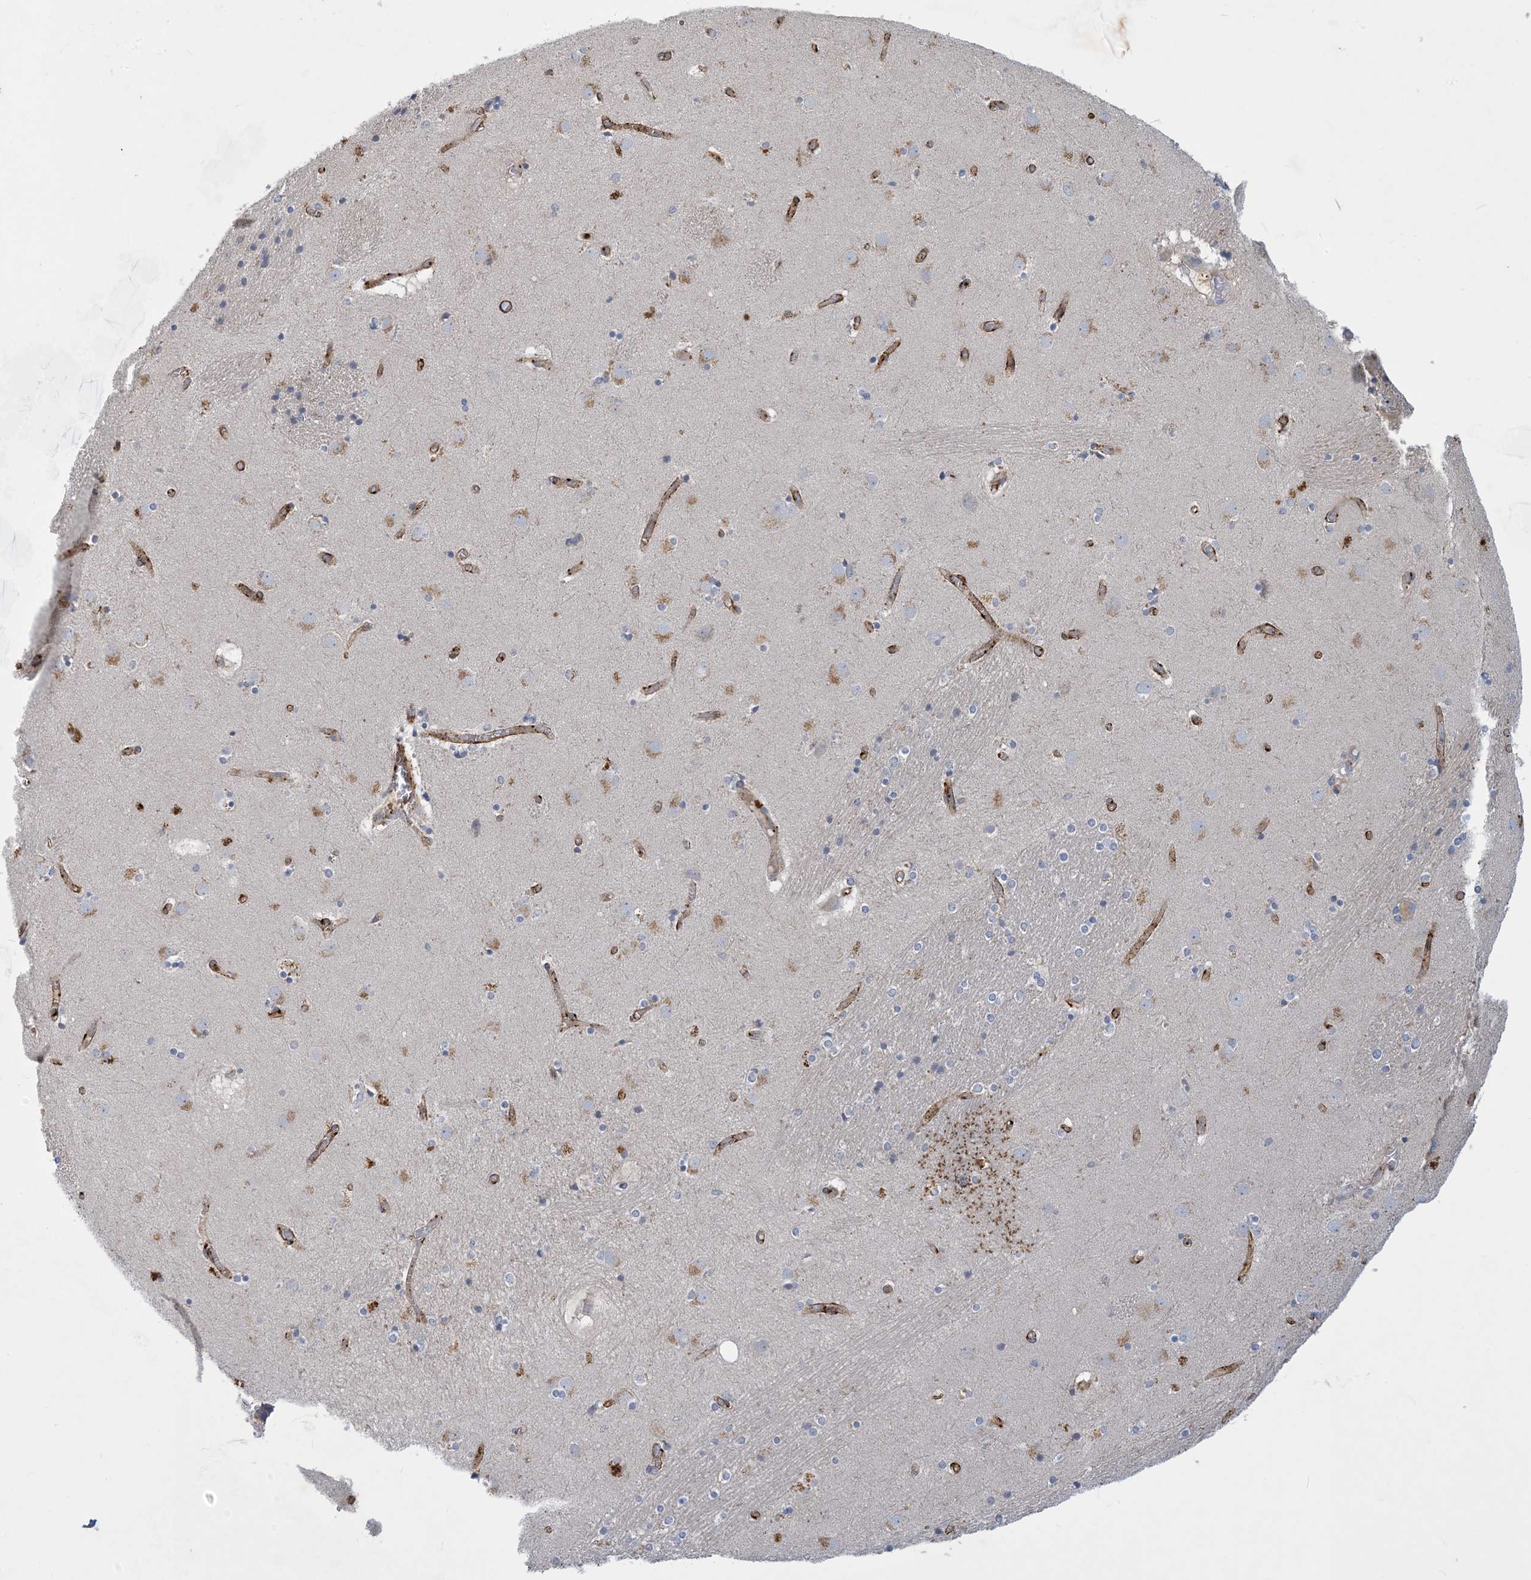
{"staining": {"intensity": "negative", "quantity": "none", "location": "none"}, "tissue": "caudate", "cell_type": "Glial cells", "image_type": "normal", "snomed": [{"axis": "morphology", "description": "Normal tissue, NOS"}, {"axis": "topography", "description": "Lateral ventricle wall"}], "caption": "High power microscopy photomicrograph of an immunohistochemistry image of normal caudate, revealing no significant staining in glial cells.", "gene": "CCDC14", "patient": {"sex": "male", "age": 70}}